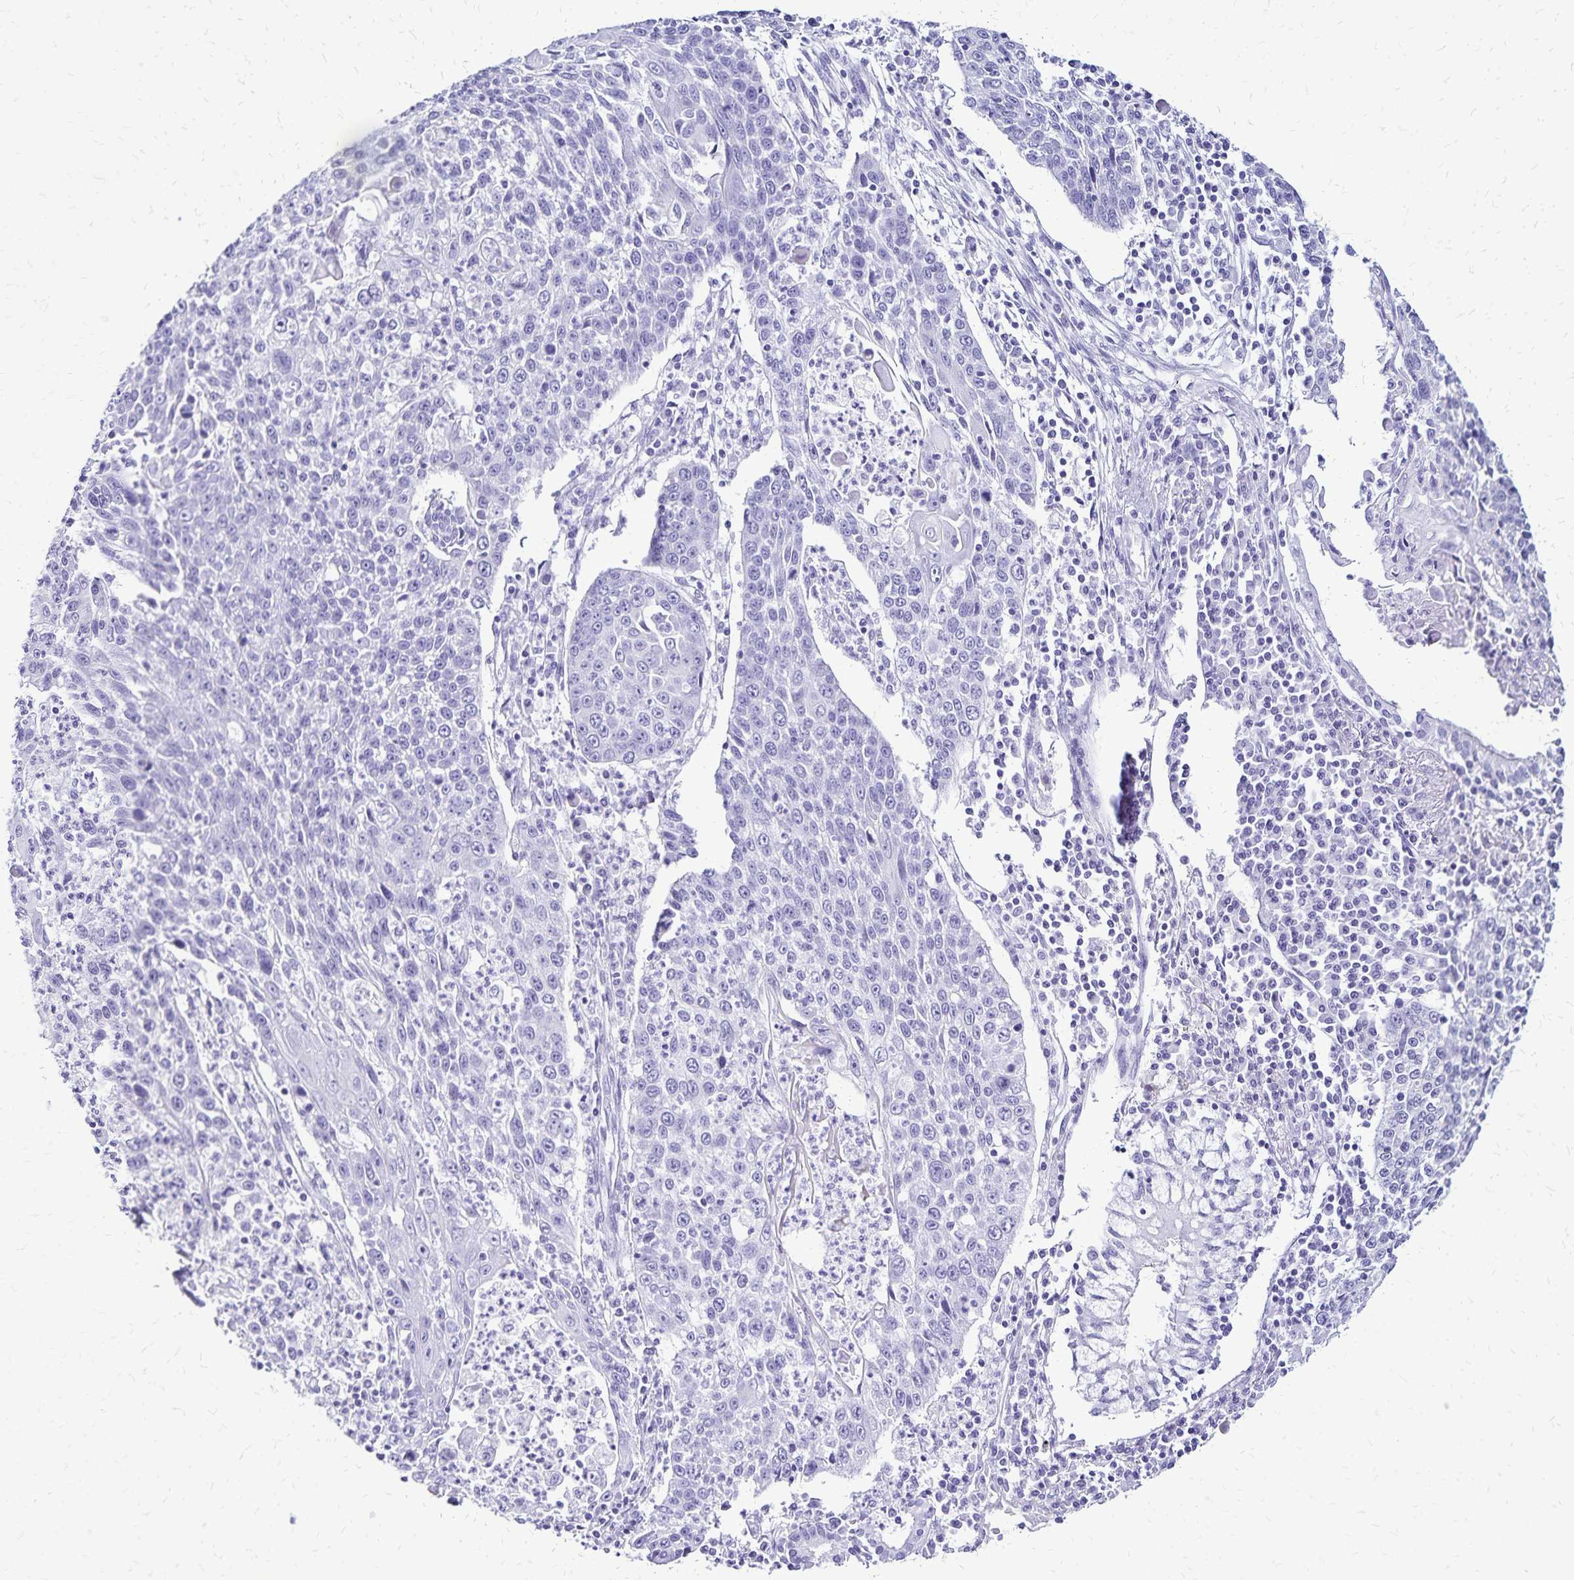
{"staining": {"intensity": "negative", "quantity": "none", "location": "none"}, "tissue": "lung cancer", "cell_type": "Tumor cells", "image_type": "cancer", "snomed": [{"axis": "morphology", "description": "Squamous cell carcinoma, NOS"}, {"axis": "morphology", "description": "Squamous cell carcinoma, metastatic, NOS"}, {"axis": "topography", "description": "Lung"}, {"axis": "topography", "description": "Pleura, NOS"}], "caption": "This image is of lung cancer stained with IHC to label a protein in brown with the nuclei are counter-stained blue. There is no staining in tumor cells. (Immunohistochemistry, brightfield microscopy, high magnification).", "gene": "LIN28B", "patient": {"sex": "male", "age": 72}}